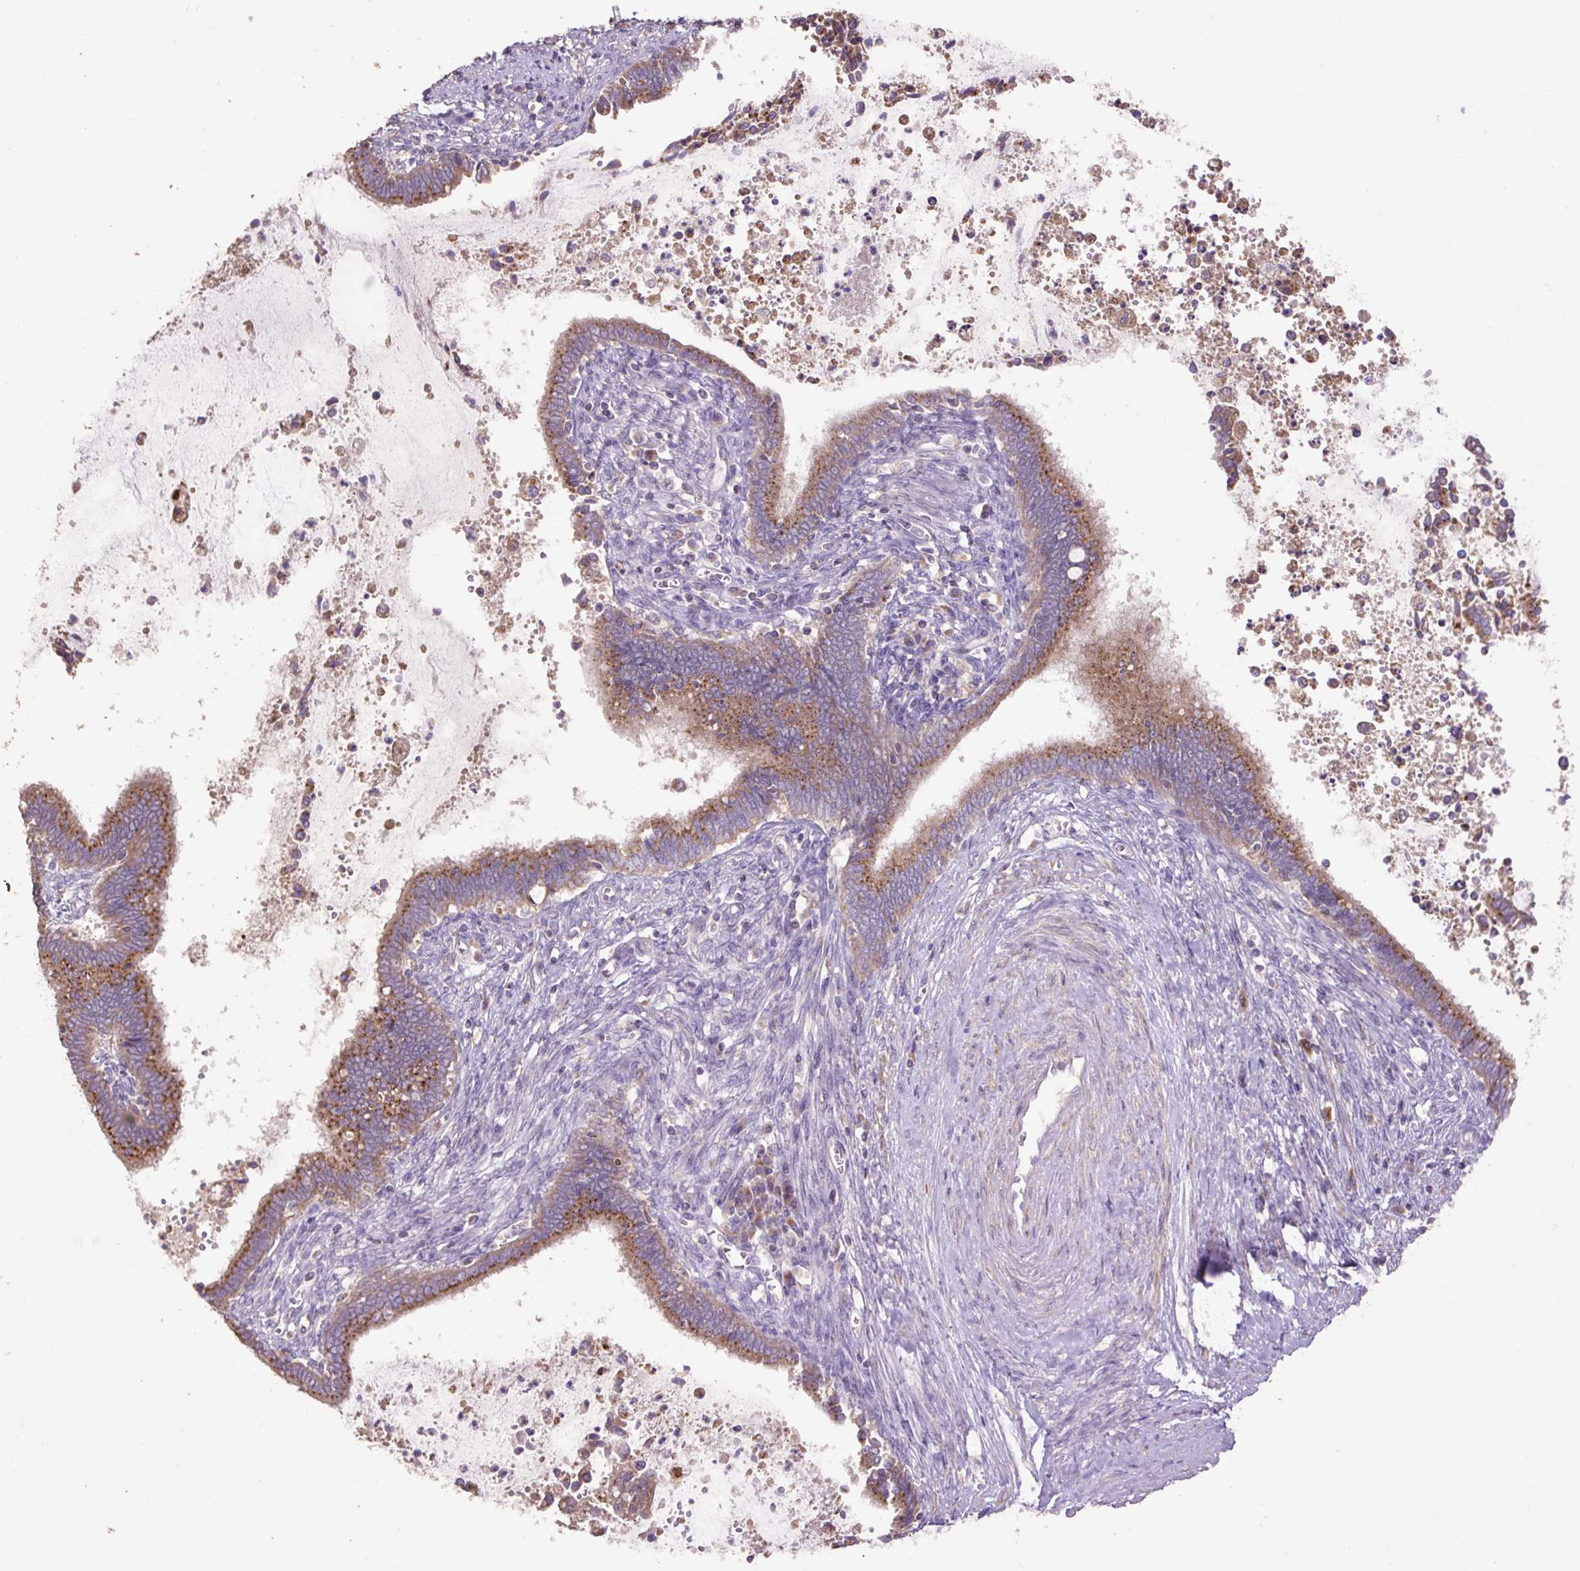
{"staining": {"intensity": "moderate", "quantity": ">75%", "location": "cytoplasmic/membranous"}, "tissue": "cervical cancer", "cell_type": "Tumor cells", "image_type": "cancer", "snomed": [{"axis": "morphology", "description": "Adenocarcinoma, NOS"}, {"axis": "topography", "description": "Cervix"}], "caption": "High-power microscopy captured an immunohistochemistry (IHC) histopathology image of cervical adenocarcinoma, revealing moderate cytoplasmic/membranous positivity in about >75% of tumor cells. Nuclei are stained in blue.", "gene": "ABR", "patient": {"sex": "female", "age": 44}}